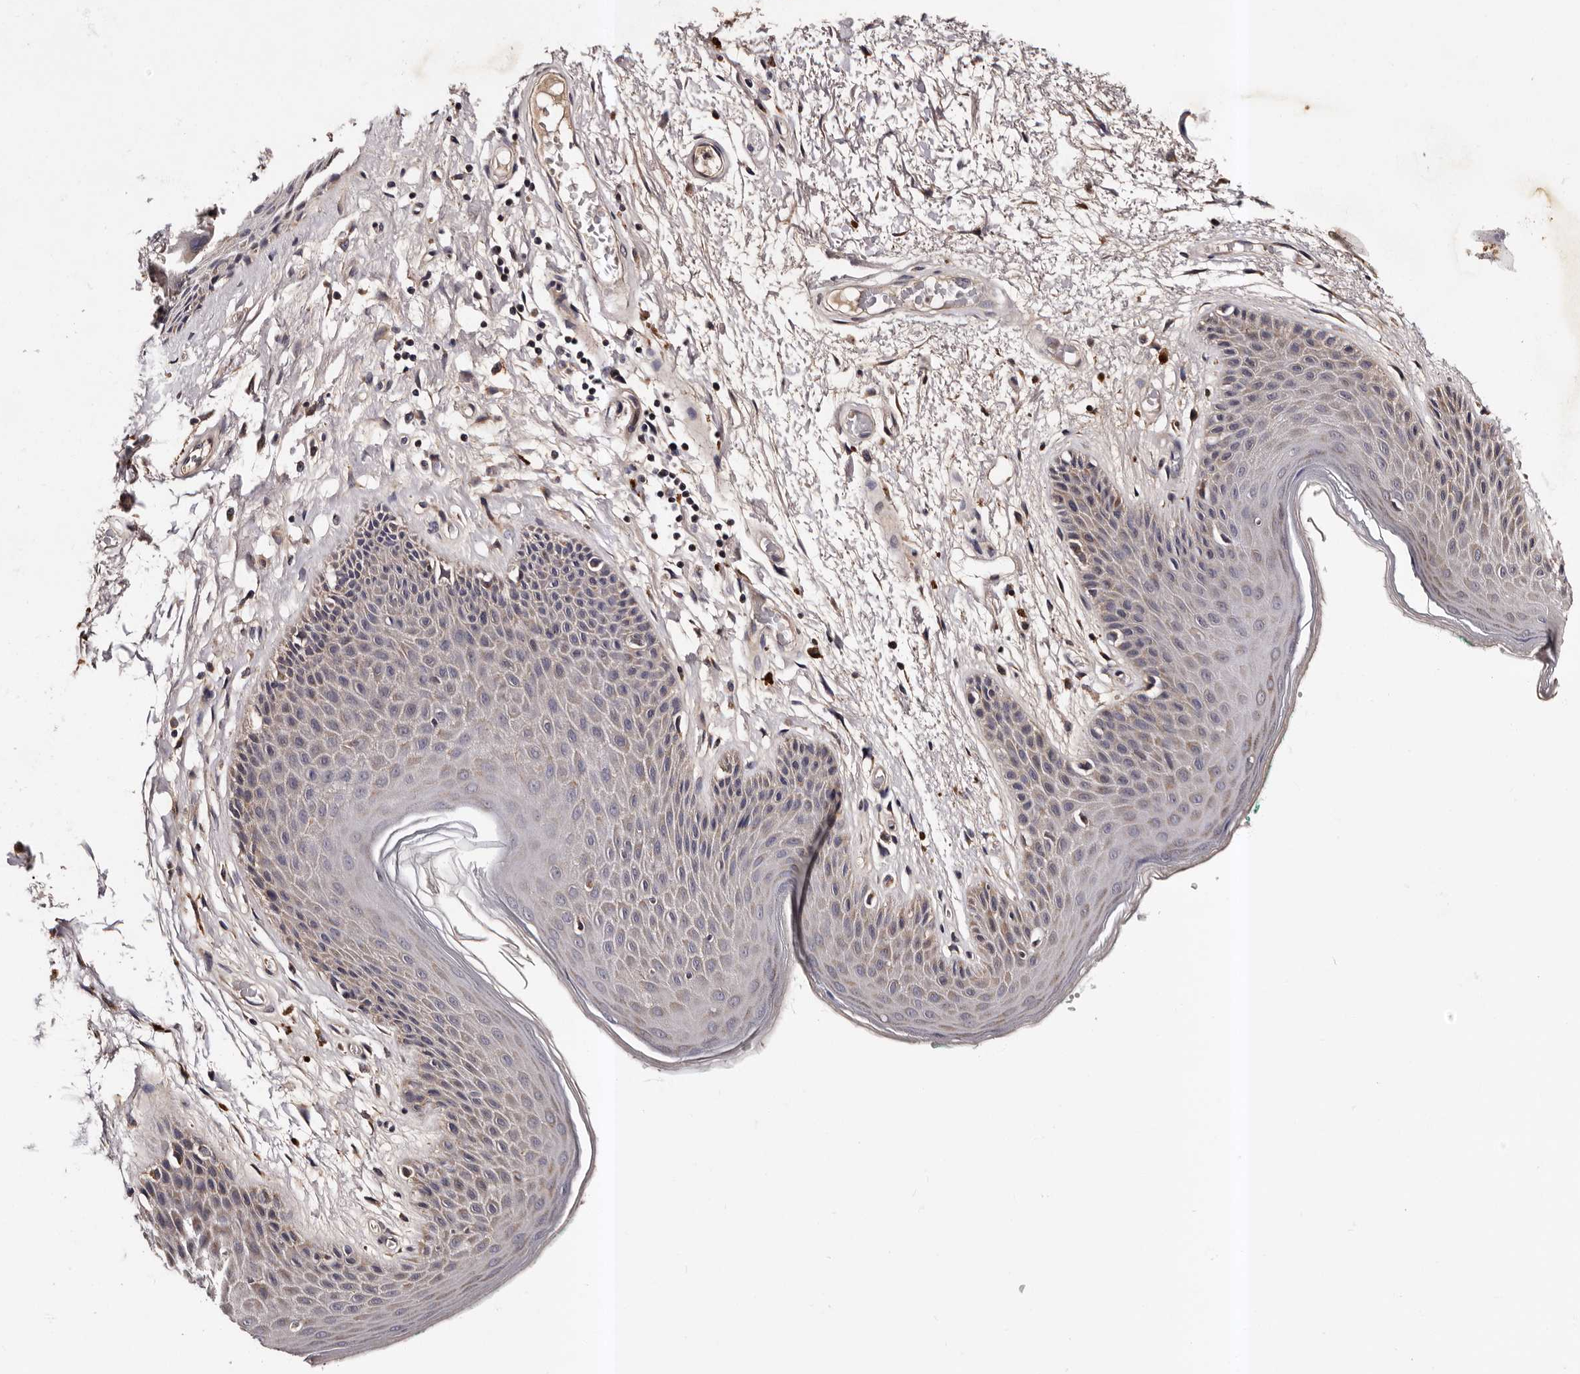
{"staining": {"intensity": "weak", "quantity": "<25%", "location": "cytoplasmic/membranous"}, "tissue": "skin", "cell_type": "Epidermal cells", "image_type": "normal", "snomed": [{"axis": "morphology", "description": "Normal tissue, NOS"}, {"axis": "topography", "description": "Anal"}], "caption": "High magnification brightfield microscopy of normal skin stained with DAB (brown) and counterstained with hematoxylin (blue): epidermal cells show no significant staining. (DAB immunohistochemistry (IHC) visualized using brightfield microscopy, high magnification).", "gene": "ADCK5", "patient": {"sex": "male", "age": 74}}